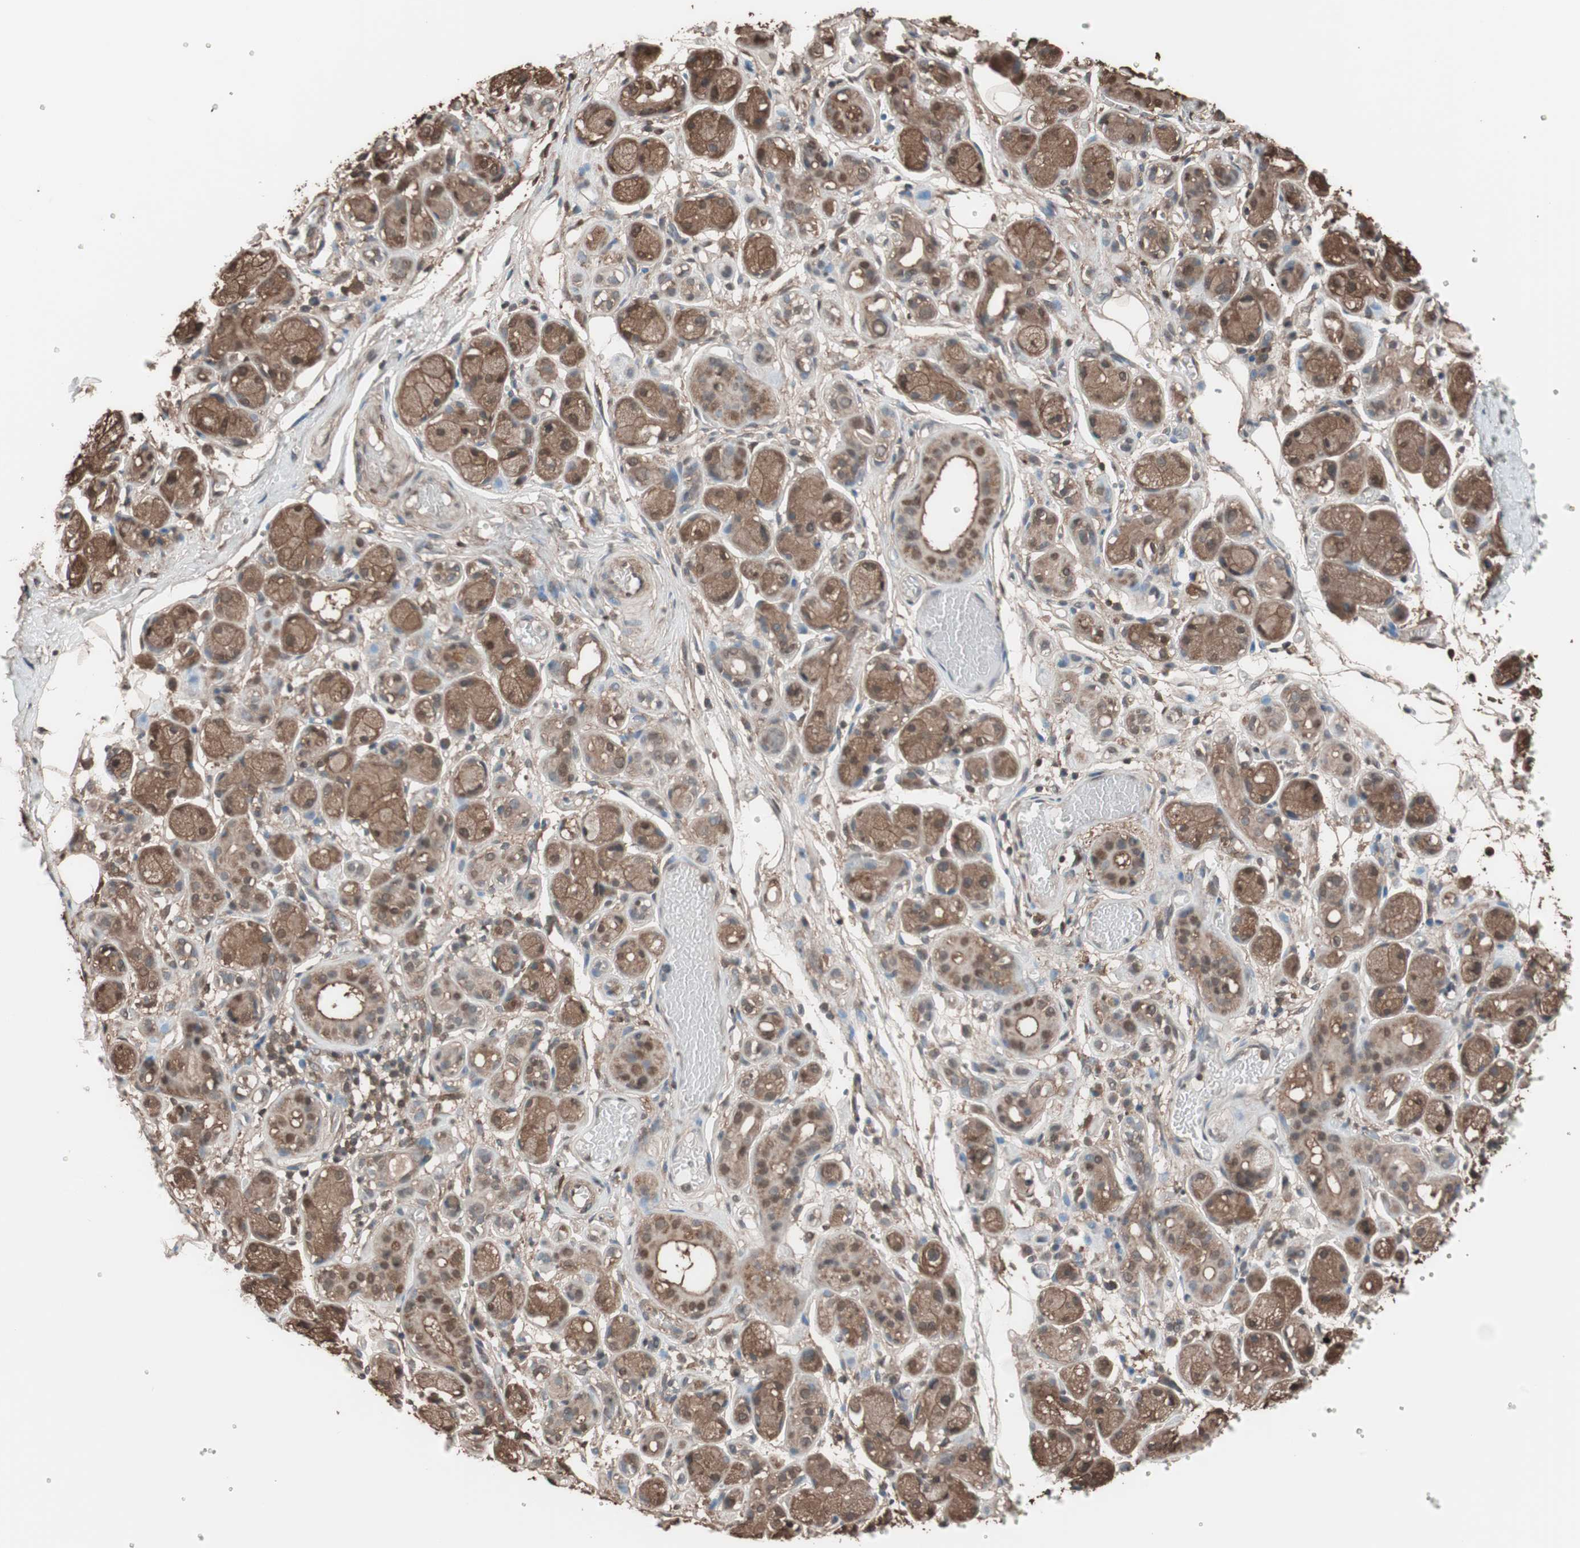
{"staining": {"intensity": "strong", "quantity": ">75%", "location": "cytoplasmic/membranous"}, "tissue": "adipose tissue", "cell_type": "Adipocytes", "image_type": "normal", "snomed": [{"axis": "morphology", "description": "Normal tissue, NOS"}, {"axis": "morphology", "description": "Inflammation, NOS"}, {"axis": "topography", "description": "Vascular tissue"}, {"axis": "topography", "description": "Salivary gland"}], "caption": "Adipose tissue stained with IHC shows strong cytoplasmic/membranous expression in about >75% of adipocytes. The protein is stained brown, and the nuclei are stained in blue (DAB IHC with brightfield microscopy, high magnification).", "gene": "CALM2", "patient": {"sex": "female", "age": 75}}